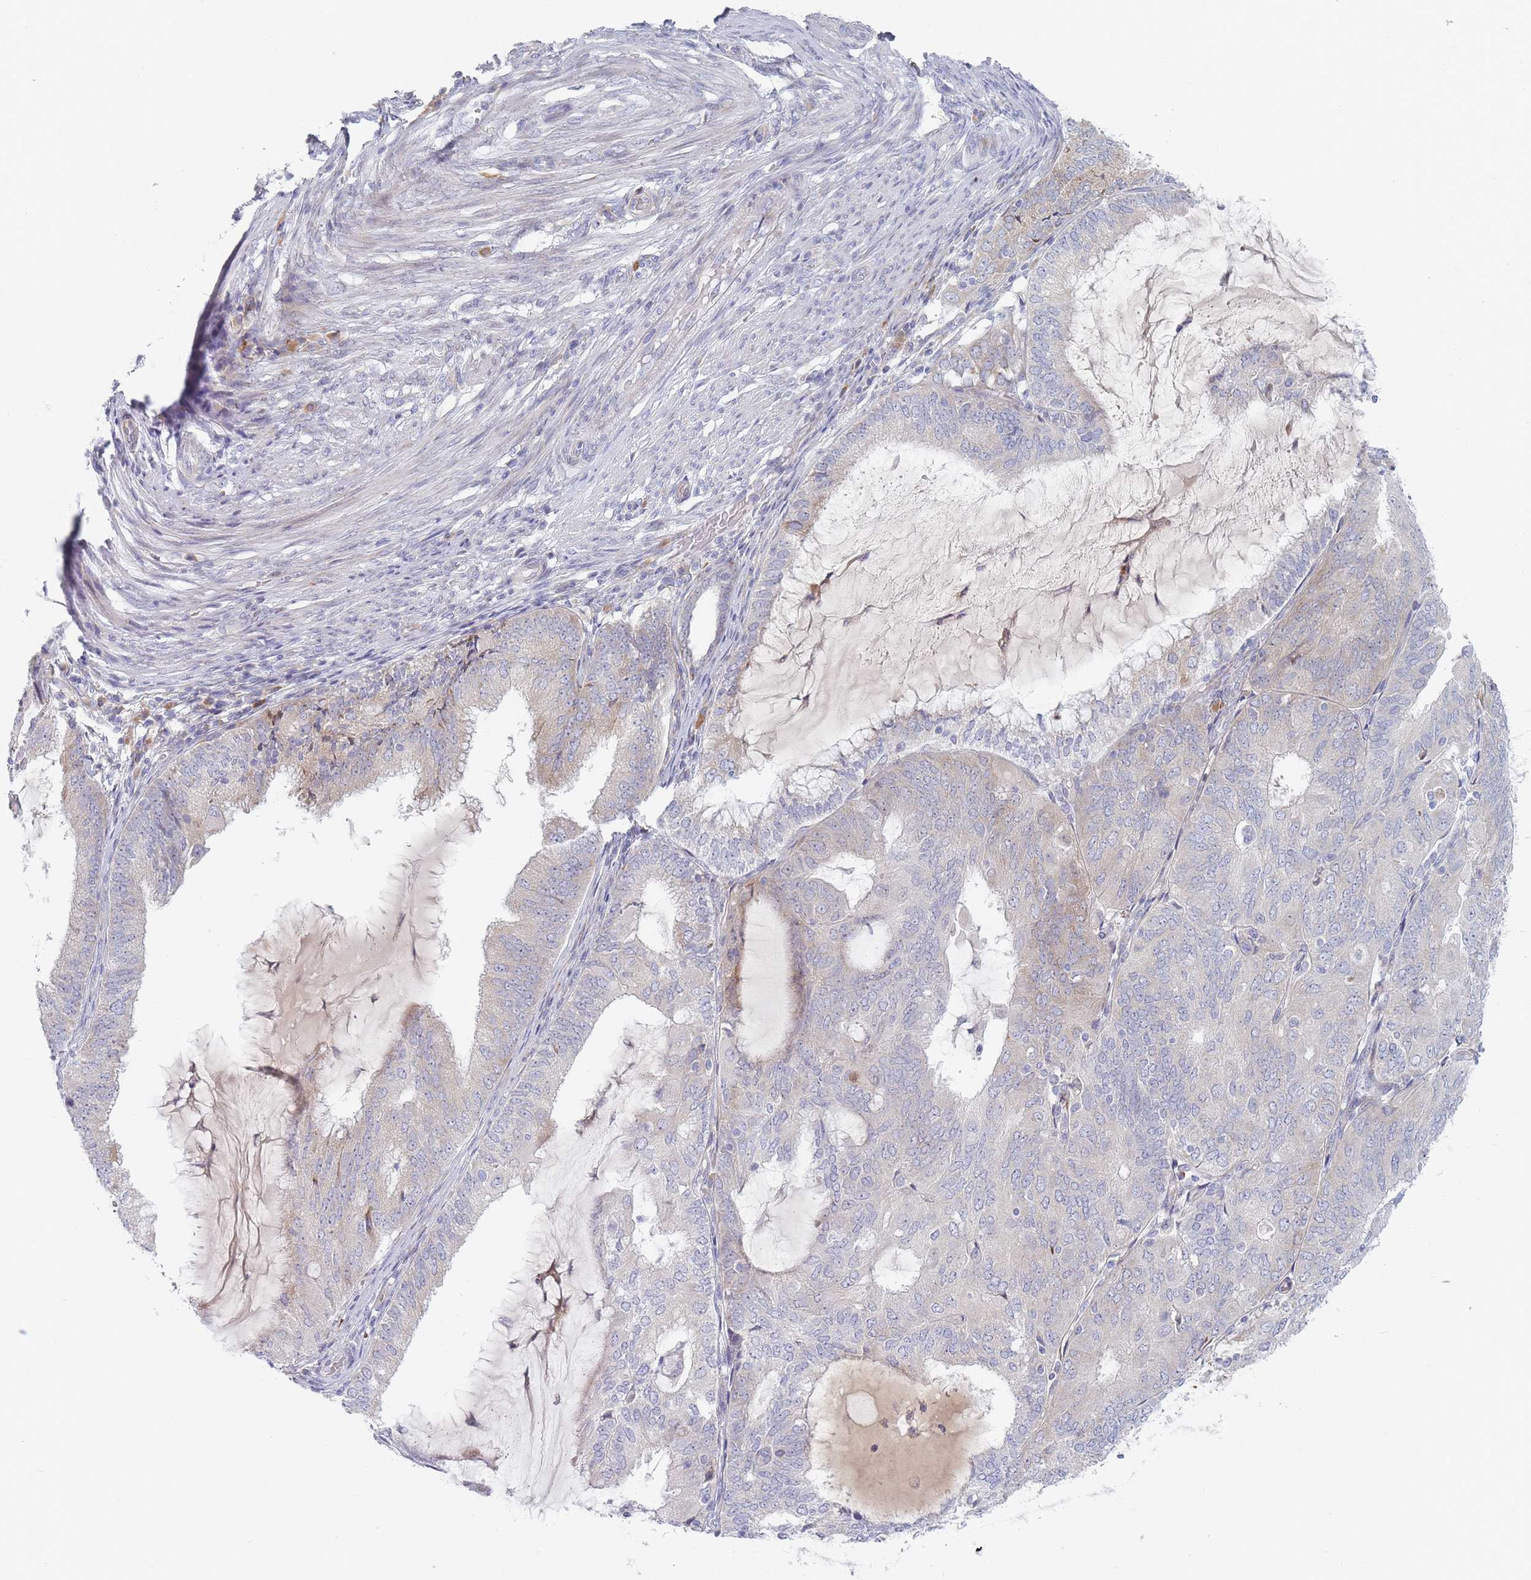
{"staining": {"intensity": "negative", "quantity": "none", "location": "none"}, "tissue": "endometrial cancer", "cell_type": "Tumor cells", "image_type": "cancer", "snomed": [{"axis": "morphology", "description": "Adenocarcinoma, NOS"}, {"axis": "topography", "description": "Endometrium"}], "caption": "There is no significant expression in tumor cells of endometrial cancer (adenocarcinoma). (DAB (3,3'-diaminobenzidine) immunohistochemistry with hematoxylin counter stain).", "gene": "SPATS1", "patient": {"sex": "female", "age": 81}}